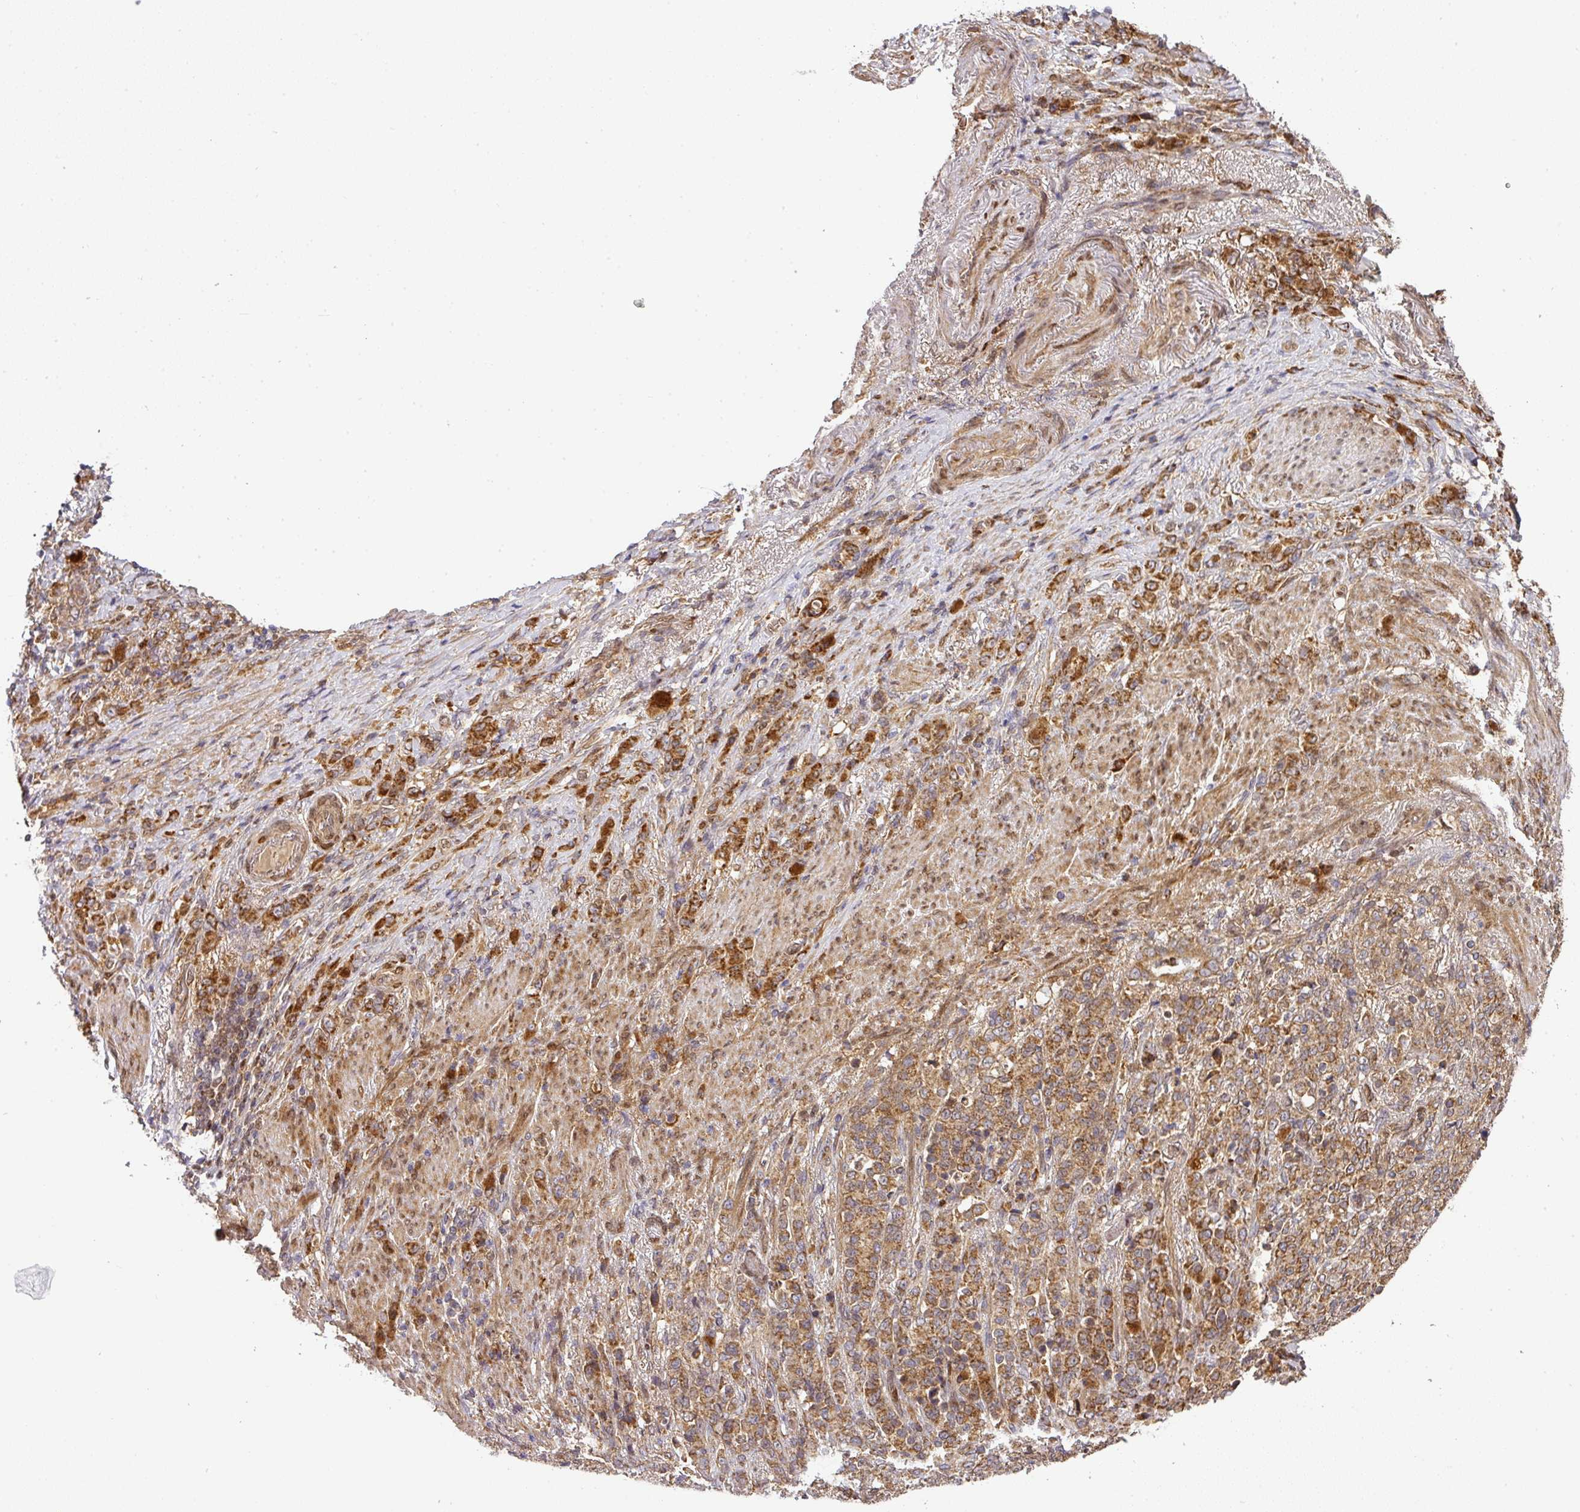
{"staining": {"intensity": "strong", "quantity": ">75%", "location": "cytoplasmic/membranous"}, "tissue": "stomach cancer", "cell_type": "Tumor cells", "image_type": "cancer", "snomed": [{"axis": "morphology", "description": "Adenocarcinoma, NOS"}, {"axis": "topography", "description": "Stomach"}], "caption": "A photomicrograph showing strong cytoplasmic/membranous expression in approximately >75% of tumor cells in stomach cancer (adenocarcinoma), as visualized by brown immunohistochemical staining.", "gene": "MALSU1", "patient": {"sex": "female", "age": 79}}